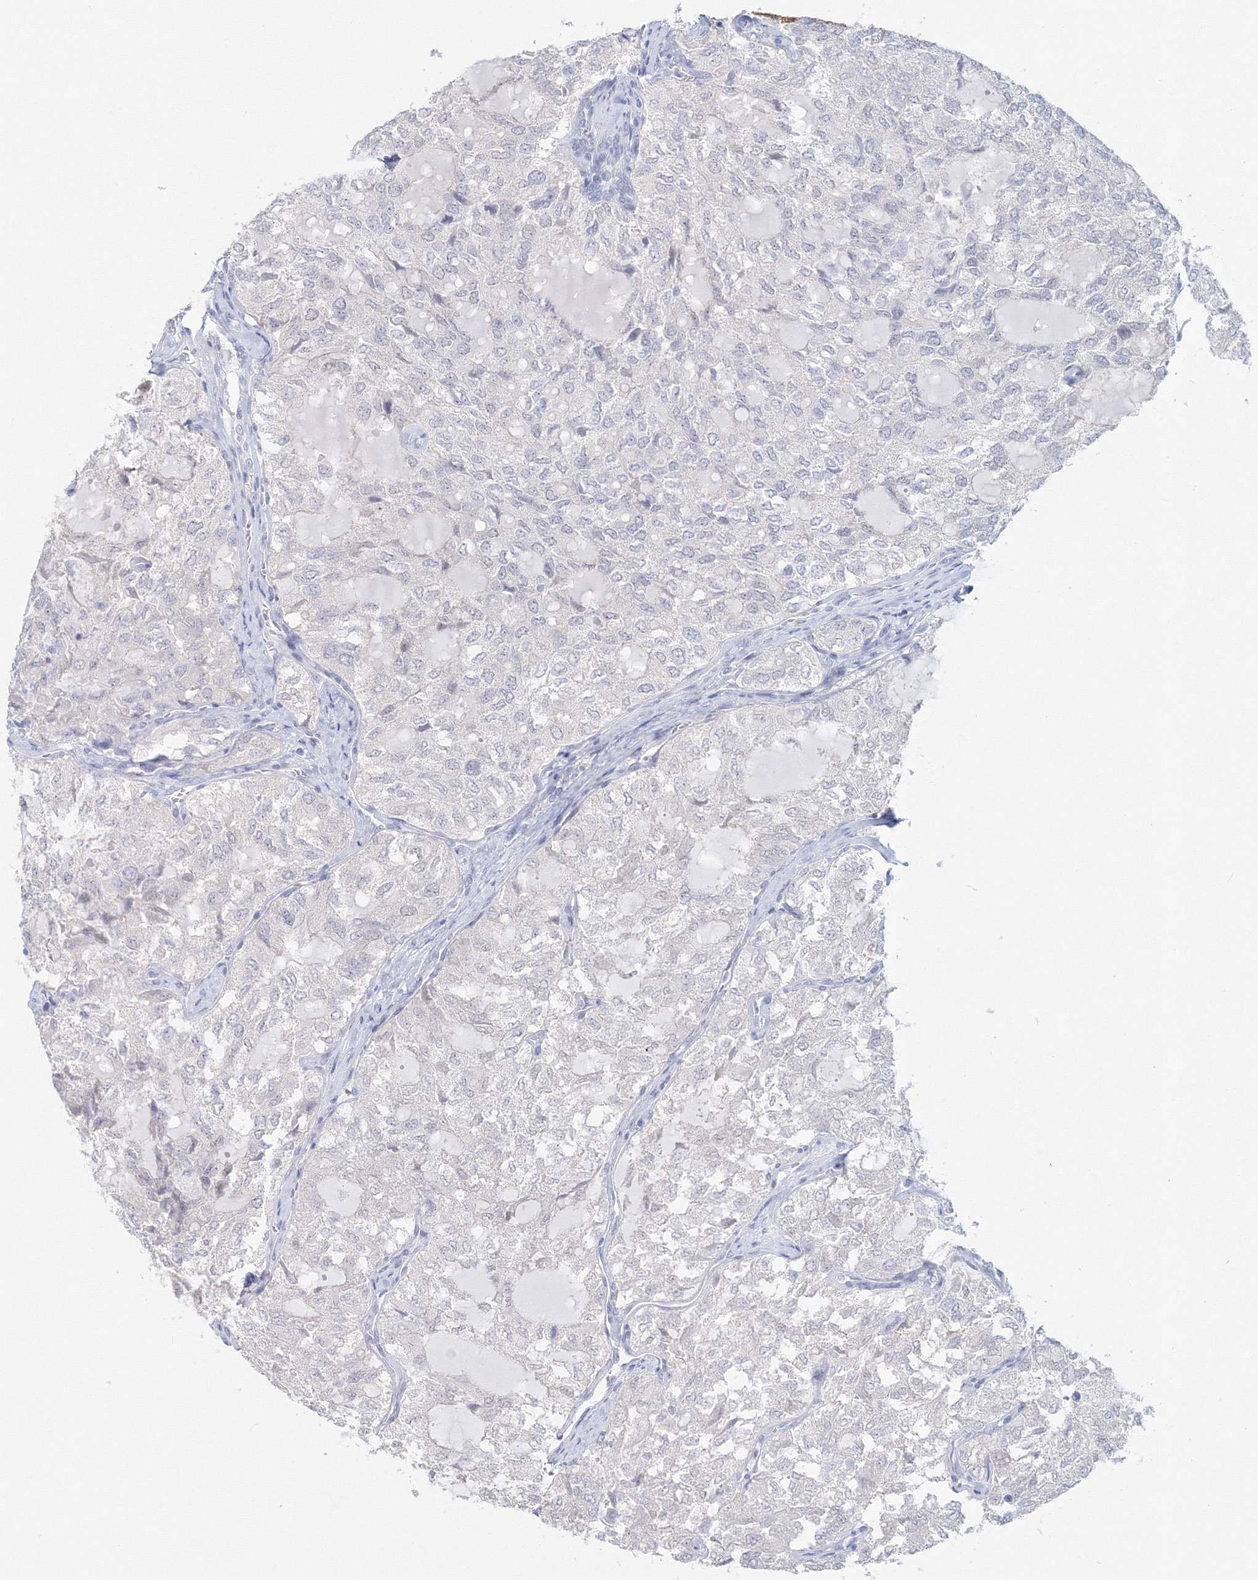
{"staining": {"intensity": "negative", "quantity": "none", "location": "none"}, "tissue": "thyroid cancer", "cell_type": "Tumor cells", "image_type": "cancer", "snomed": [{"axis": "morphology", "description": "Follicular adenoma carcinoma, NOS"}, {"axis": "topography", "description": "Thyroid gland"}], "caption": "This is a micrograph of immunohistochemistry (IHC) staining of thyroid cancer, which shows no positivity in tumor cells.", "gene": "VSIG1", "patient": {"sex": "male", "age": 75}}